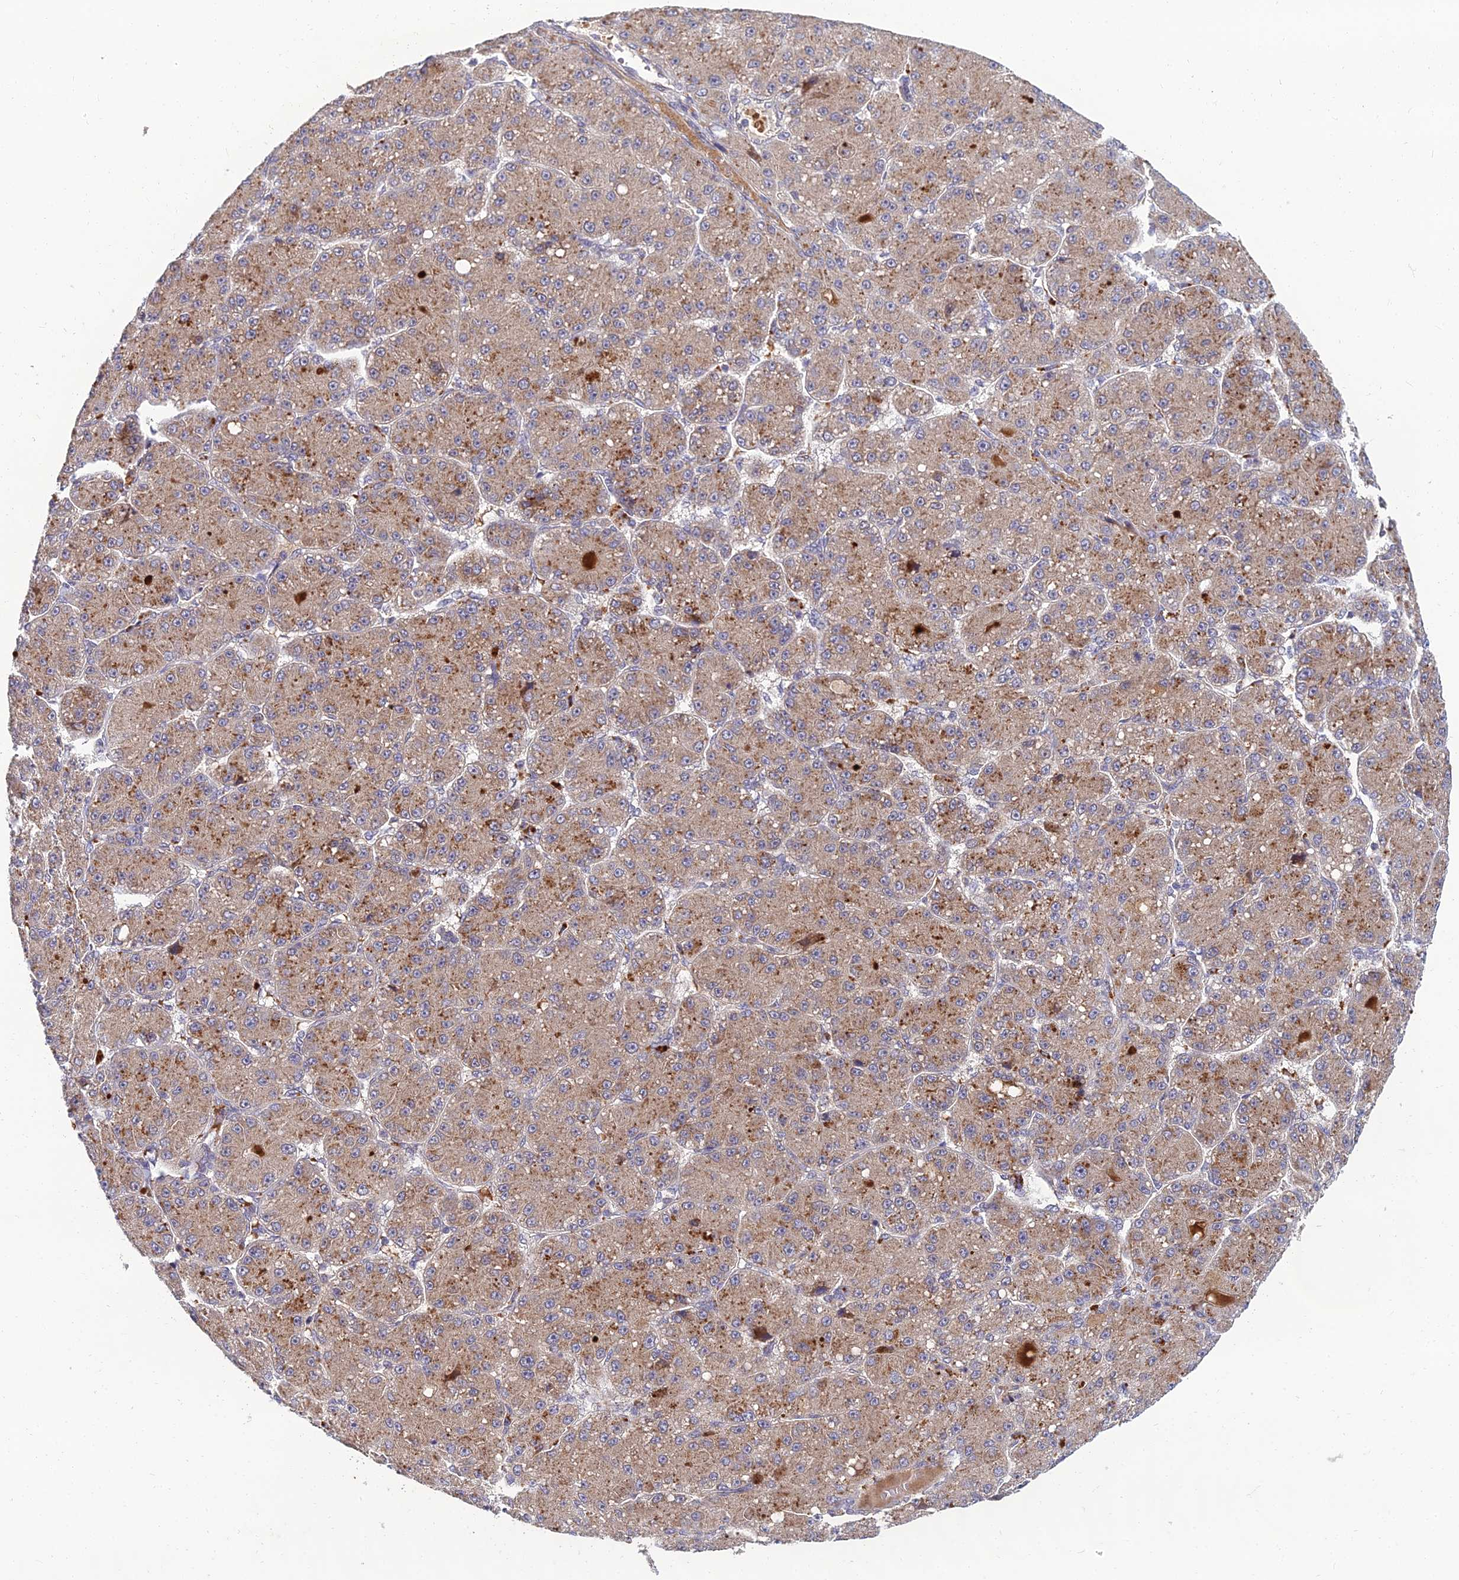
{"staining": {"intensity": "moderate", "quantity": "25%-75%", "location": "cytoplasmic/membranous"}, "tissue": "liver cancer", "cell_type": "Tumor cells", "image_type": "cancer", "snomed": [{"axis": "morphology", "description": "Carcinoma, Hepatocellular, NOS"}, {"axis": "topography", "description": "Liver"}], "caption": "Protein staining displays moderate cytoplasmic/membranous expression in about 25%-75% of tumor cells in liver cancer (hepatocellular carcinoma). (Brightfield microscopy of DAB IHC at high magnification).", "gene": "NPY", "patient": {"sex": "male", "age": 67}}